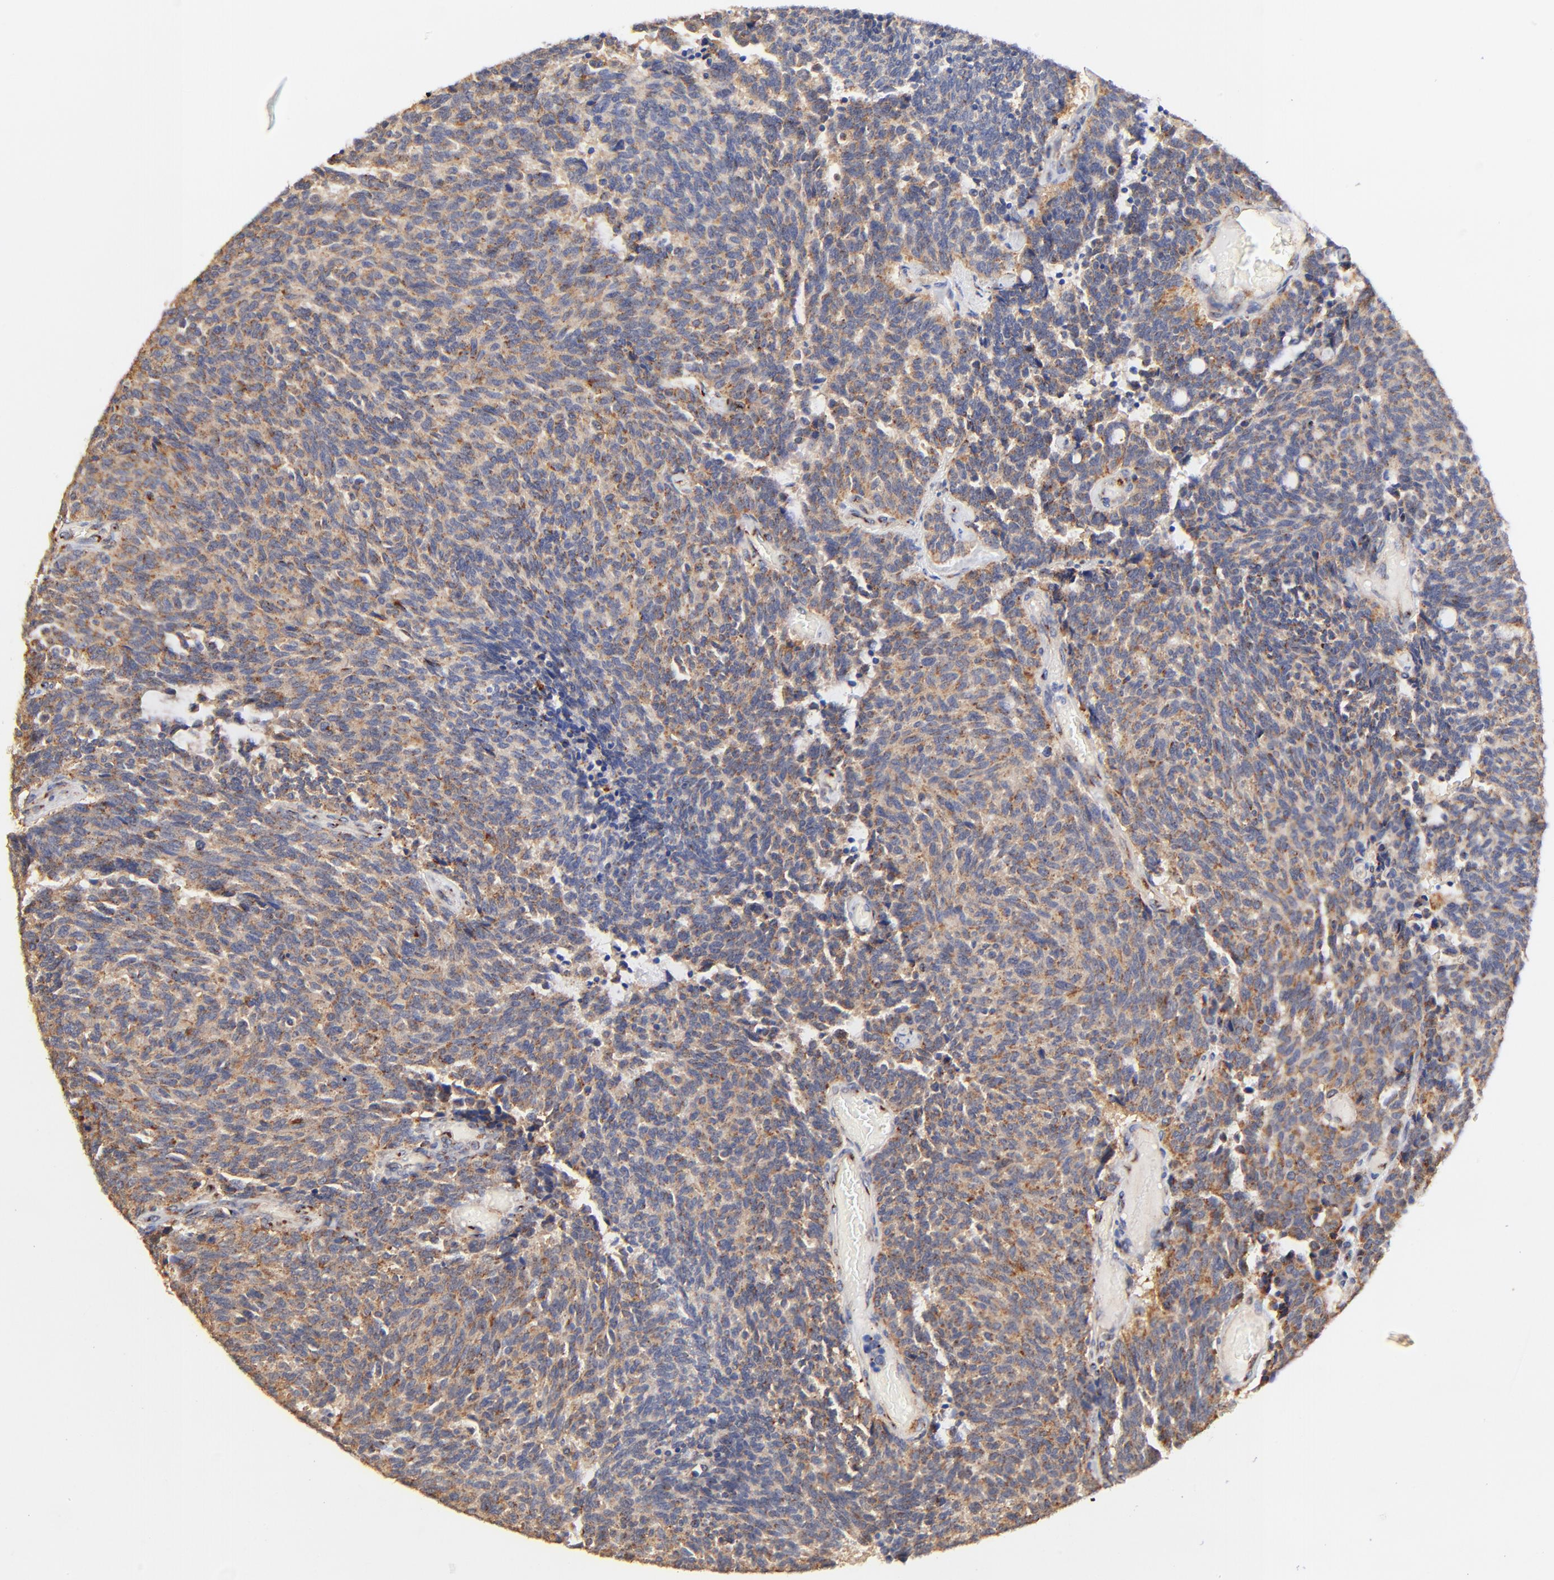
{"staining": {"intensity": "weak", "quantity": ">75%", "location": "cytoplasmic/membranous"}, "tissue": "carcinoid", "cell_type": "Tumor cells", "image_type": "cancer", "snomed": [{"axis": "morphology", "description": "Carcinoid, malignant, NOS"}, {"axis": "topography", "description": "Pancreas"}], "caption": "Protein staining displays weak cytoplasmic/membranous staining in about >75% of tumor cells in carcinoid.", "gene": "FMNL3", "patient": {"sex": "female", "age": 54}}